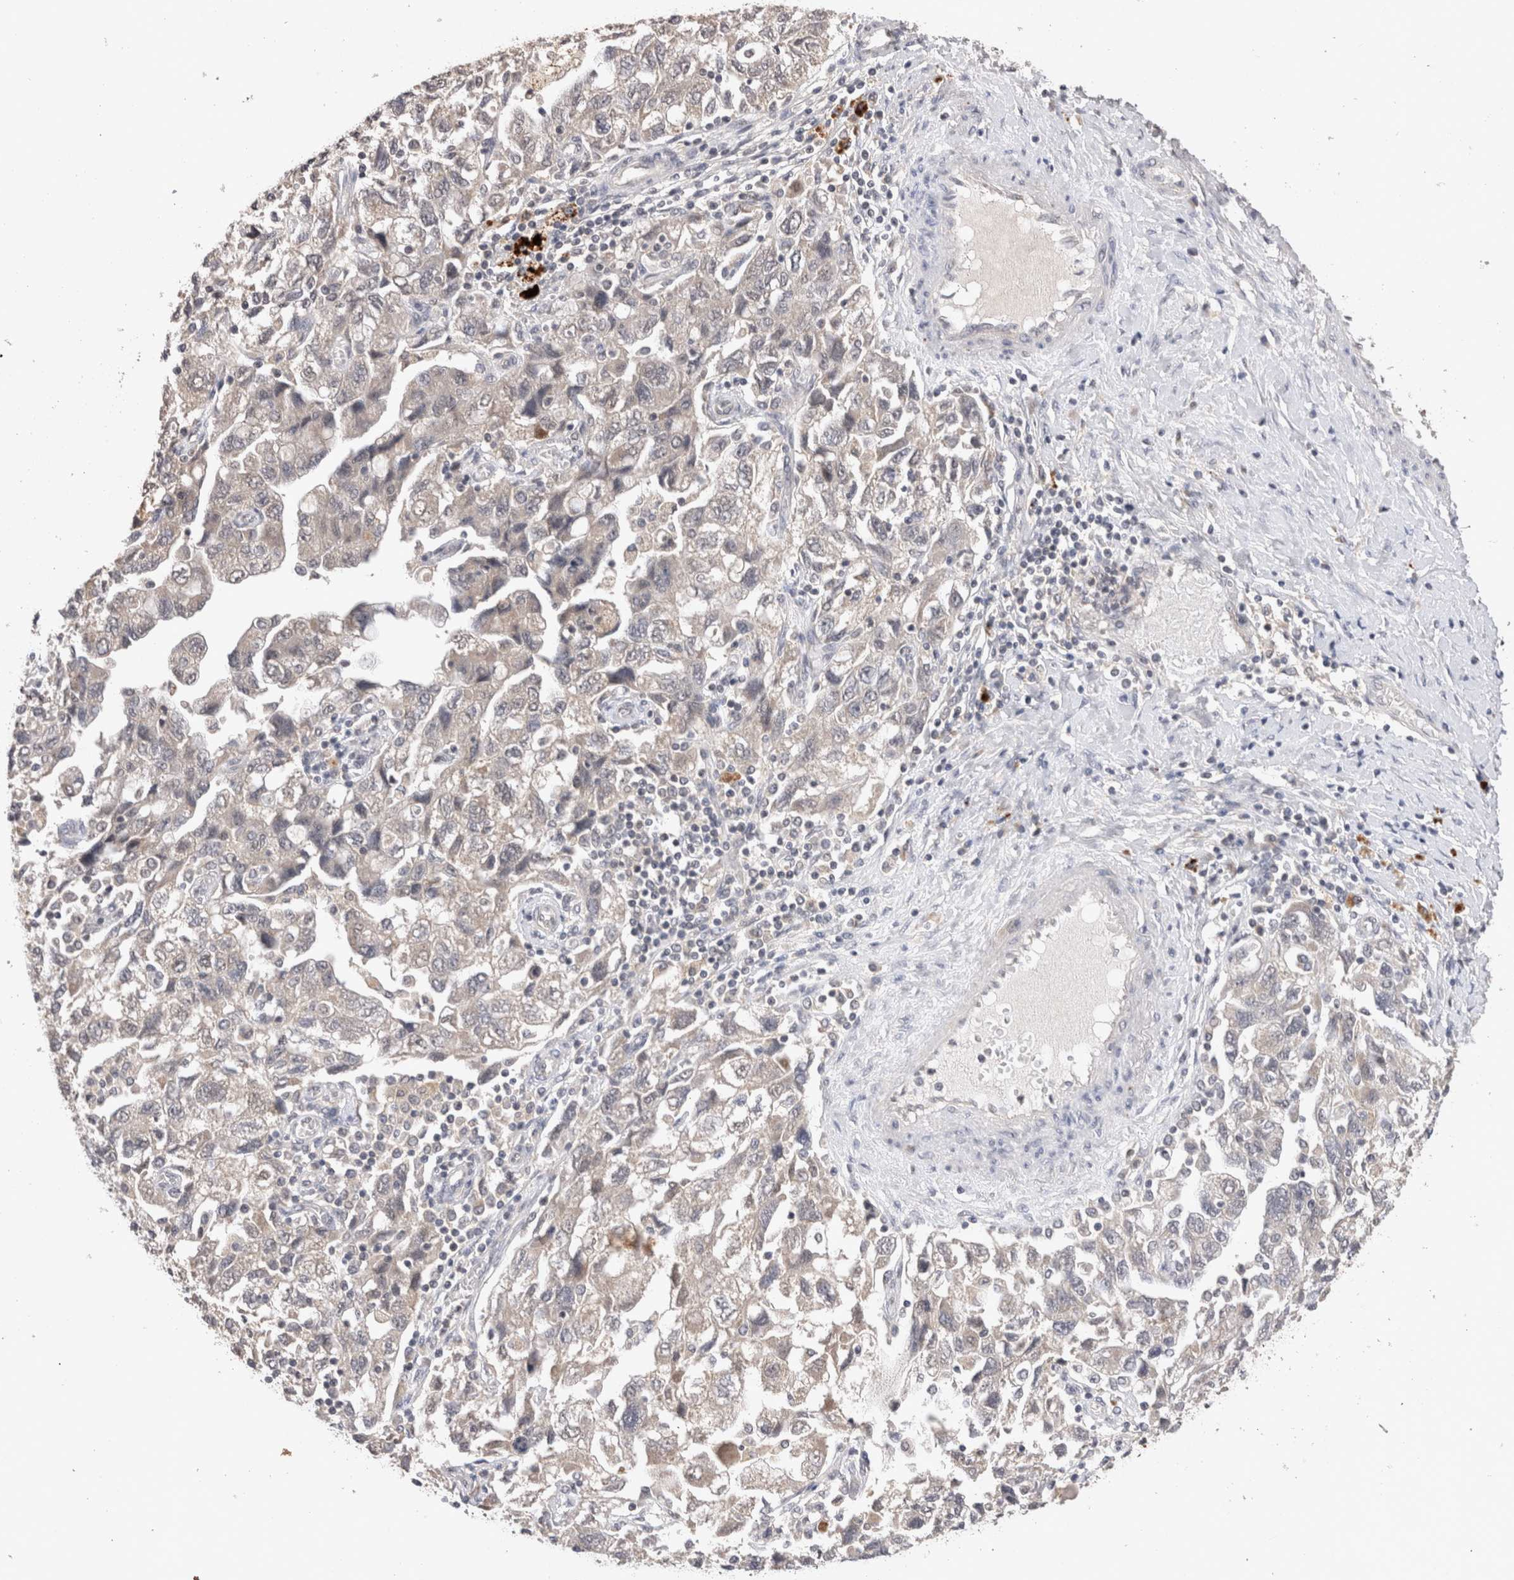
{"staining": {"intensity": "negative", "quantity": "none", "location": "none"}, "tissue": "ovarian cancer", "cell_type": "Tumor cells", "image_type": "cancer", "snomed": [{"axis": "morphology", "description": "Carcinoma, NOS"}, {"axis": "morphology", "description": "Cystadenocarcinoma, serous, NOS"}, {"axis": "topography", "description": "Ovary"}], "caption": "This histopathology image is of carcinoma (ovarian) stained with immunohistochemistry (IHC) to label a protein in brown with the nuclei are counter-stained blue. There is no staining in tumor cells.", "gene": "RASSF3", "patient": {"sex": "female", "age": 69}}